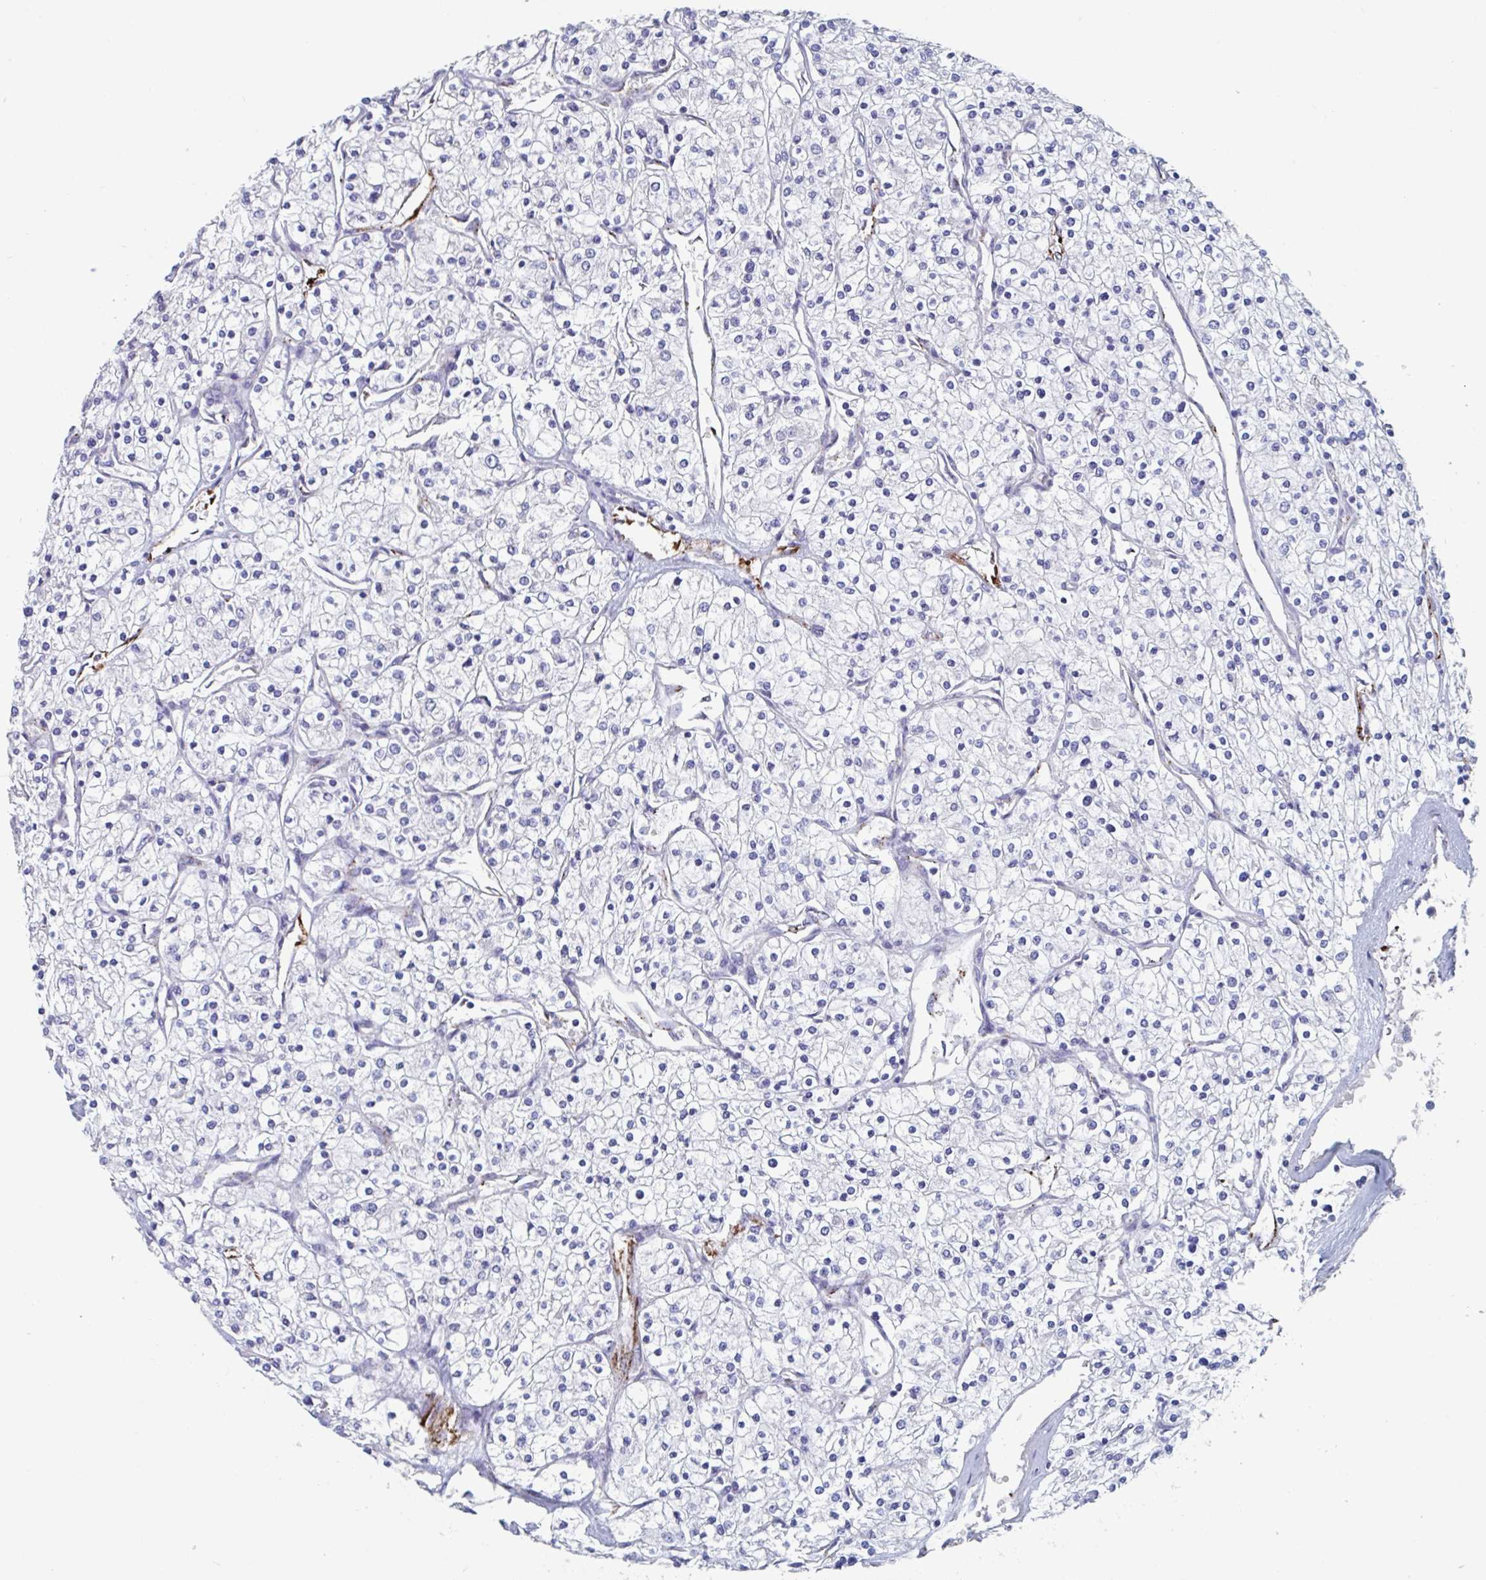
{"staining": {"intensity": "negative", "quantity": "none", "location": "none"}, "tissue": "renal cancer", "cell_type": "Tumor cells", "image_type": "cancer", "snomed": [{"axis": "morphology", "description": "Adenocarcinoma, NOS"}, {"axis": "topography", "description": "Kidney"}], "caption": "The micrograph shows no significant positivity in tumor cells of renal adenocarcinoma. (Stains: DAB (3,3'-diaminobenzidine) immunohistochemistry (IHC) with hematoxylin counter stain, Microscopy: brightfield microscopy at high magnification).", "gene": "ABHD16A", "patient": {"sex": "male", "age": 80}}